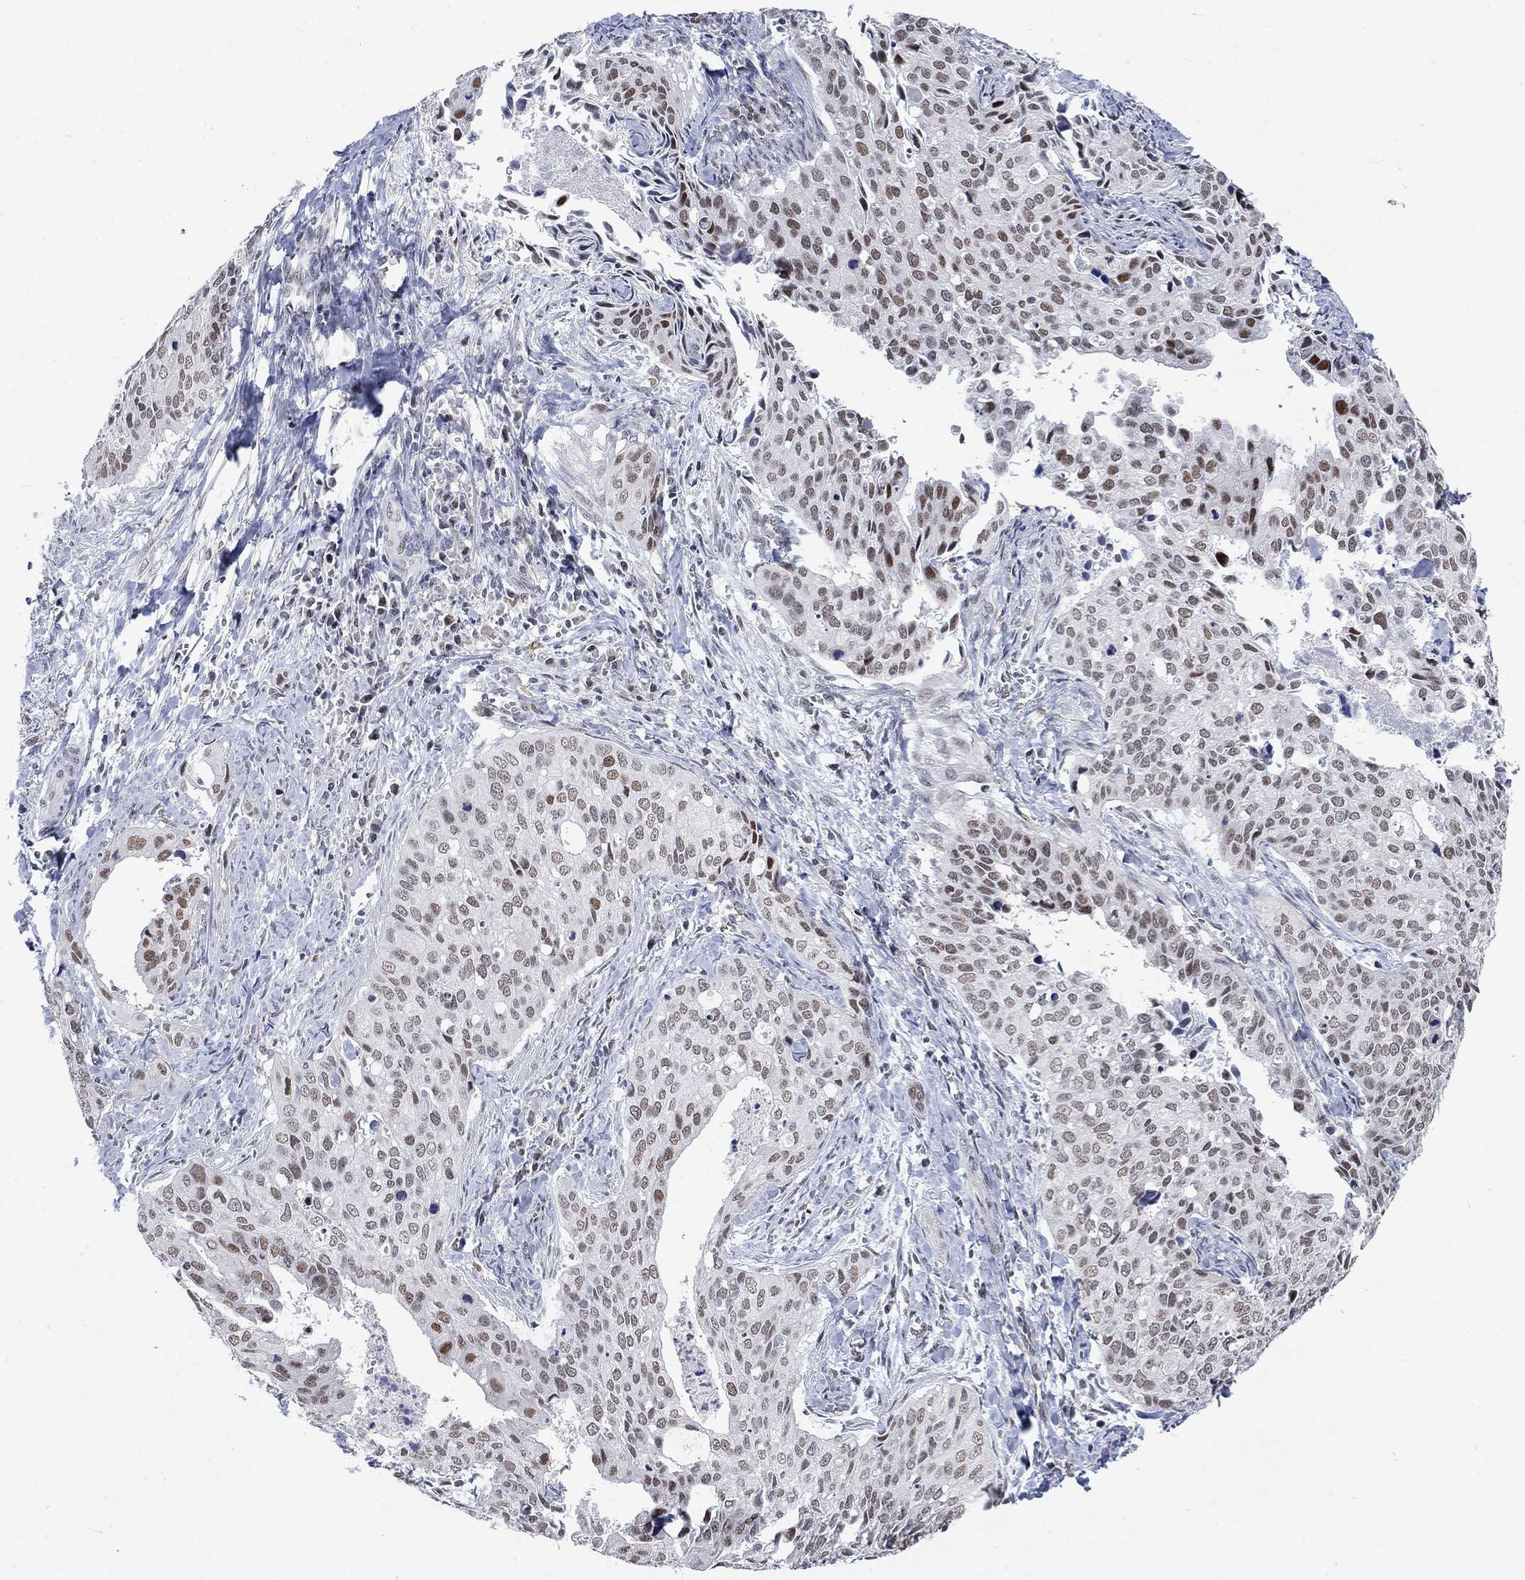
{"staining": {"intensity": "moderate", "quantity": "<25%", "location": "nuclear"}, "tissue": "cervical cancer", "cell_type": "Tumor cells", "image_type": "cancer", "snomed": [{"axis": "morphology", "description": "Squamous cell carcinoma, NOS"}, {"axis": "topography", "description": "Cervix"}], "caption": "The image exhibits a brown stain indicating the presence of a protein in the nuclear of tumor cells in cervical cancer. (Brightfield microscopy of DAB IHC at high magnification).", "gene": "HCFC1", "patient": {"sex": "female", "age": 29}}